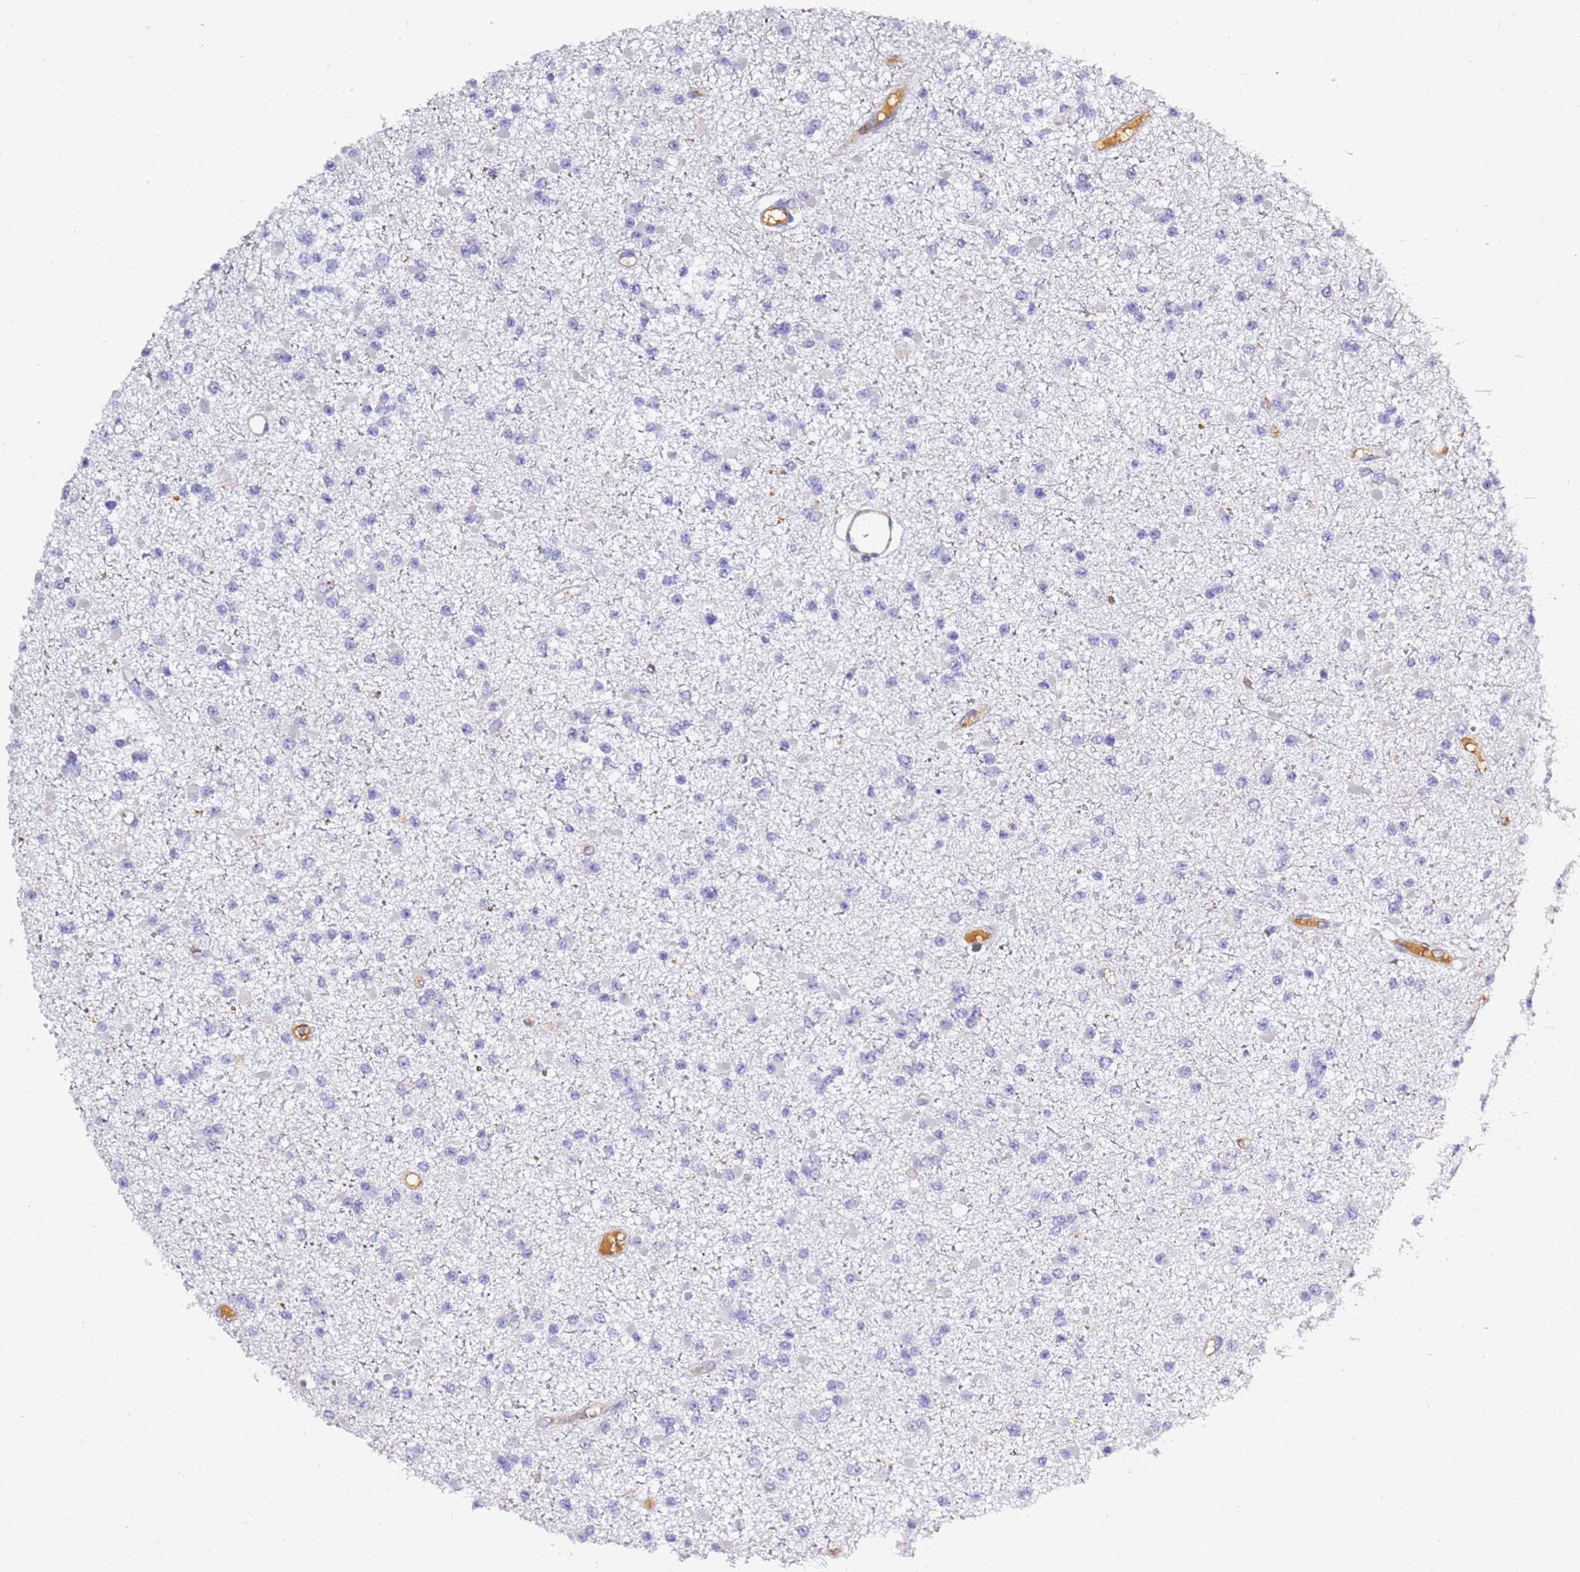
{"staining": {"intensity": "negative", "quantity": "none", "location": "none"}, "tissue": "glioma", "cell_type": "Tumor cells", "image_type": "cancer", "snomed": [{"axis": "morphology", "description": "Glioma, malignant, Low grade"}, {"axis": "topography", "description": "Brain"}], "caption": "Tumor cells are negative for protein expression in human glioma.", "gene": "CFH", "patient": {"sex": "female", "age": 22}}